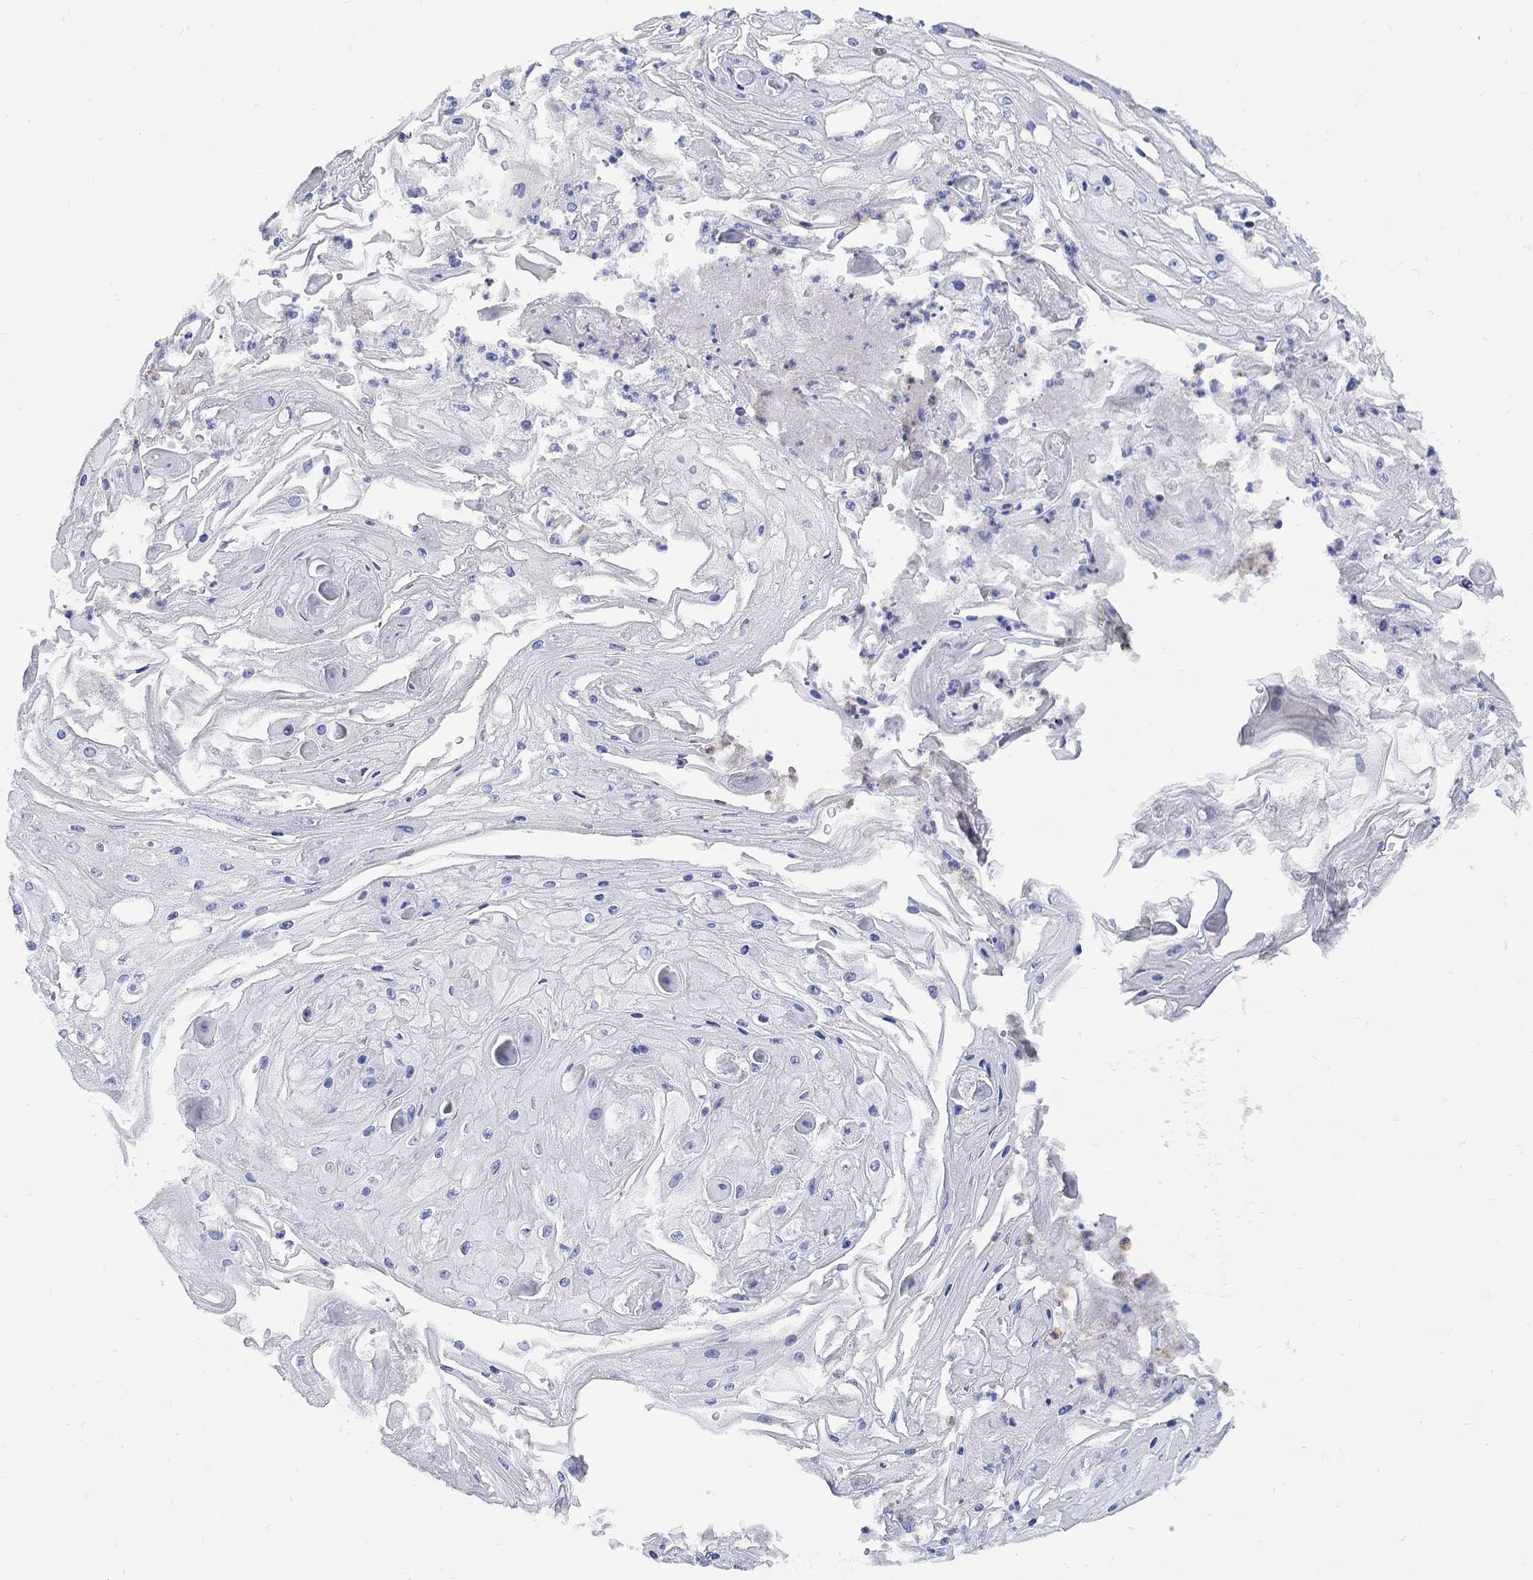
{"staining": {"intensity": "negative", "quantity": "none", "location": "none"}, "tissue": "skin cancer", "cell_type": "Tumor cells", "image_type": "cancer", "snomed": [{"axis": "morphology", "description": "Squamous cell carcinoma, NOS"}, {"axis": "topography", "description": "Skin"}], "caption": "Immunohistochemistry of skin squamous cell carcinoma displays no staining in tumor cells. (Brightfield microscopy of DAB (3,3'-diaminobenzidine) immunohistochemistry at high magnification).", "gene": "MYL1", "patient": {"sex": "male", "age": 70}}